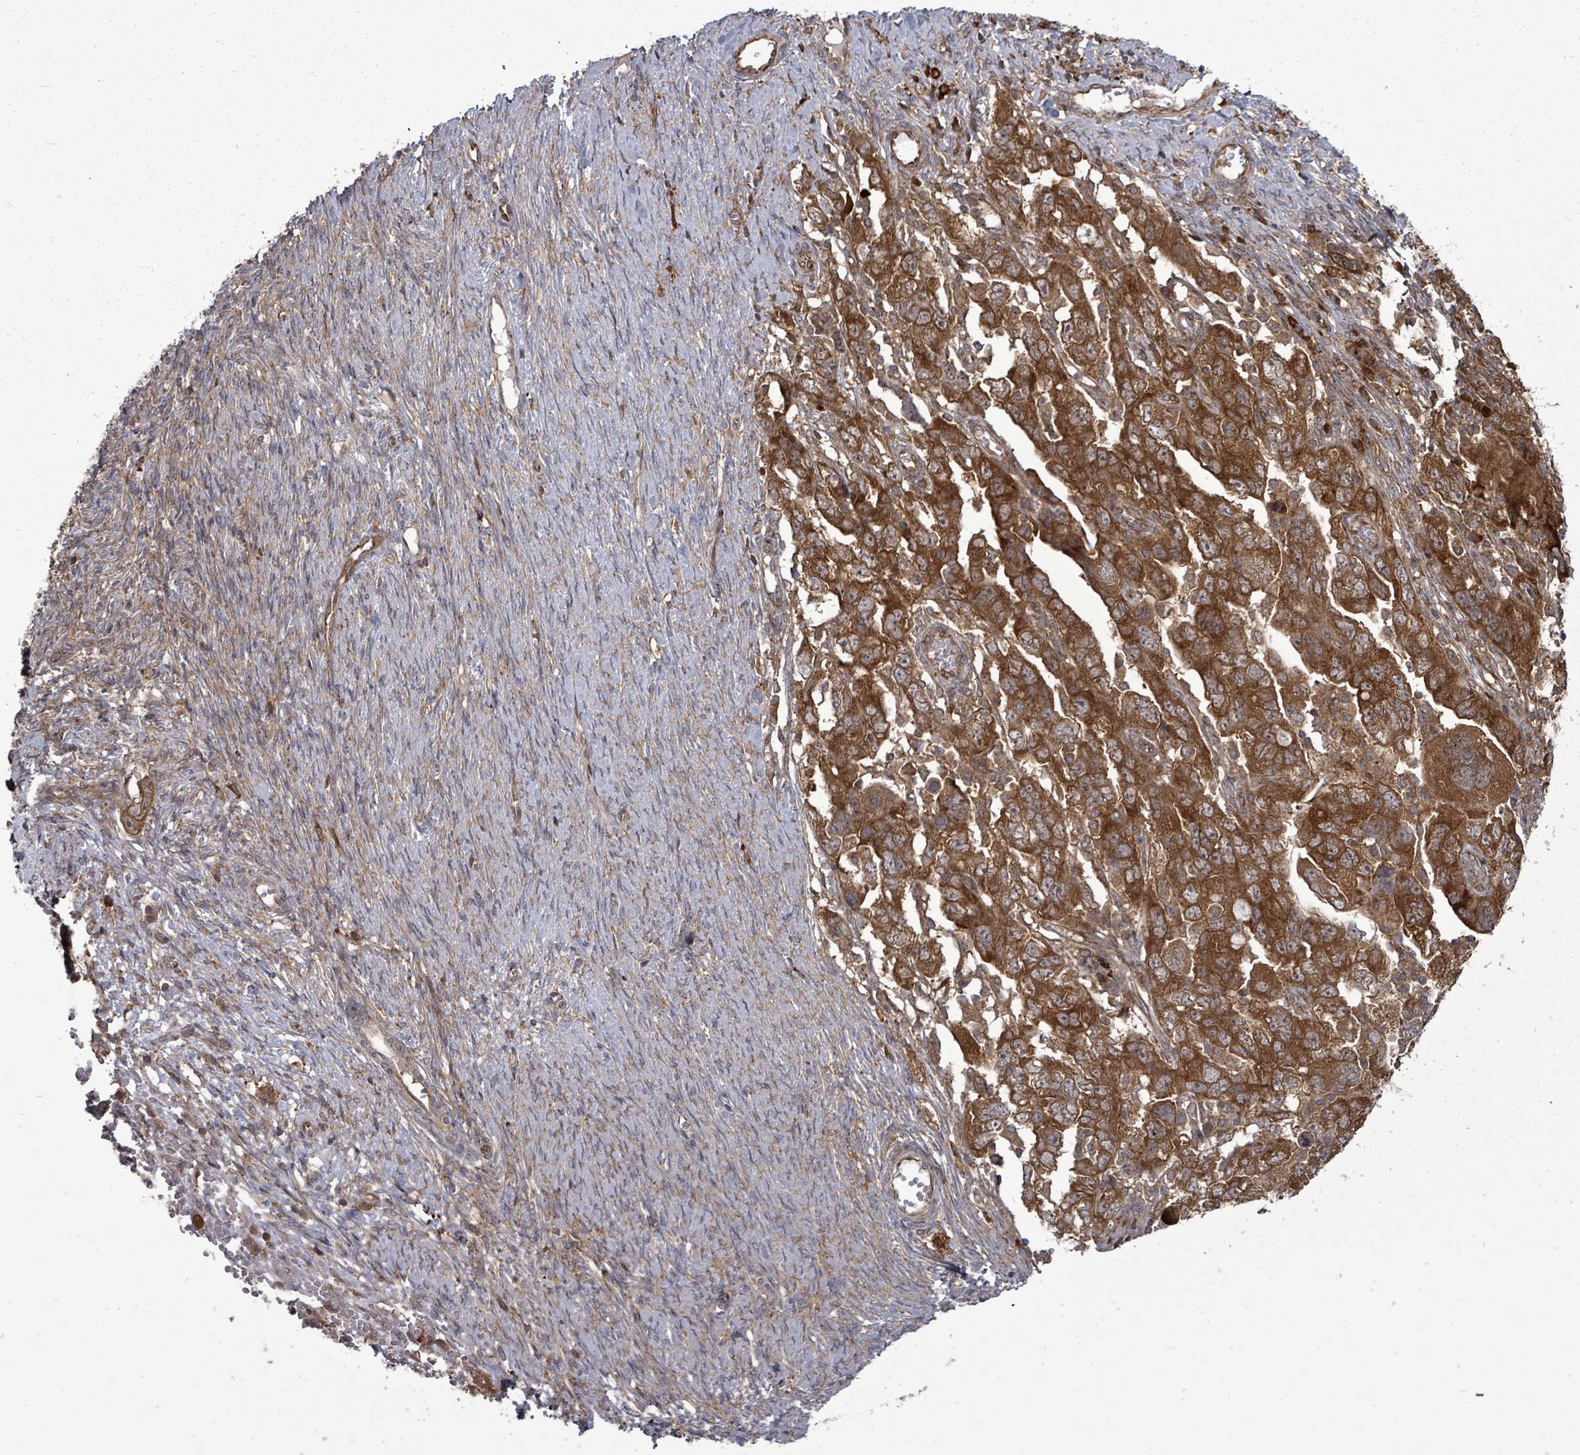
{"staining": {"intensity": "strong", "quantity": ">75%", "location": "cytoplasmic/membranous"}, "tissue": "ovarian cancer", "cell_type": "Tumor cells", "image_type": "cancer", "snomed": [{"axis": "morphology", "description": "Carcinoma, NOS"}, {"axis": "morphology", "description": "Cystadenocarcinoma, serous, NOS"}, {"axis": "topography", "description": "Ovary"}], "caption": "There is high levels of strong cytoplasmic/membranous expression in tumor cells of ovarian cancer (serous cystadenocarcinoma), as demonstrated by immunohistochemical staining (brown color).", "gene": "EIF3C", "patient": {"sex": "female", "age": 69}}